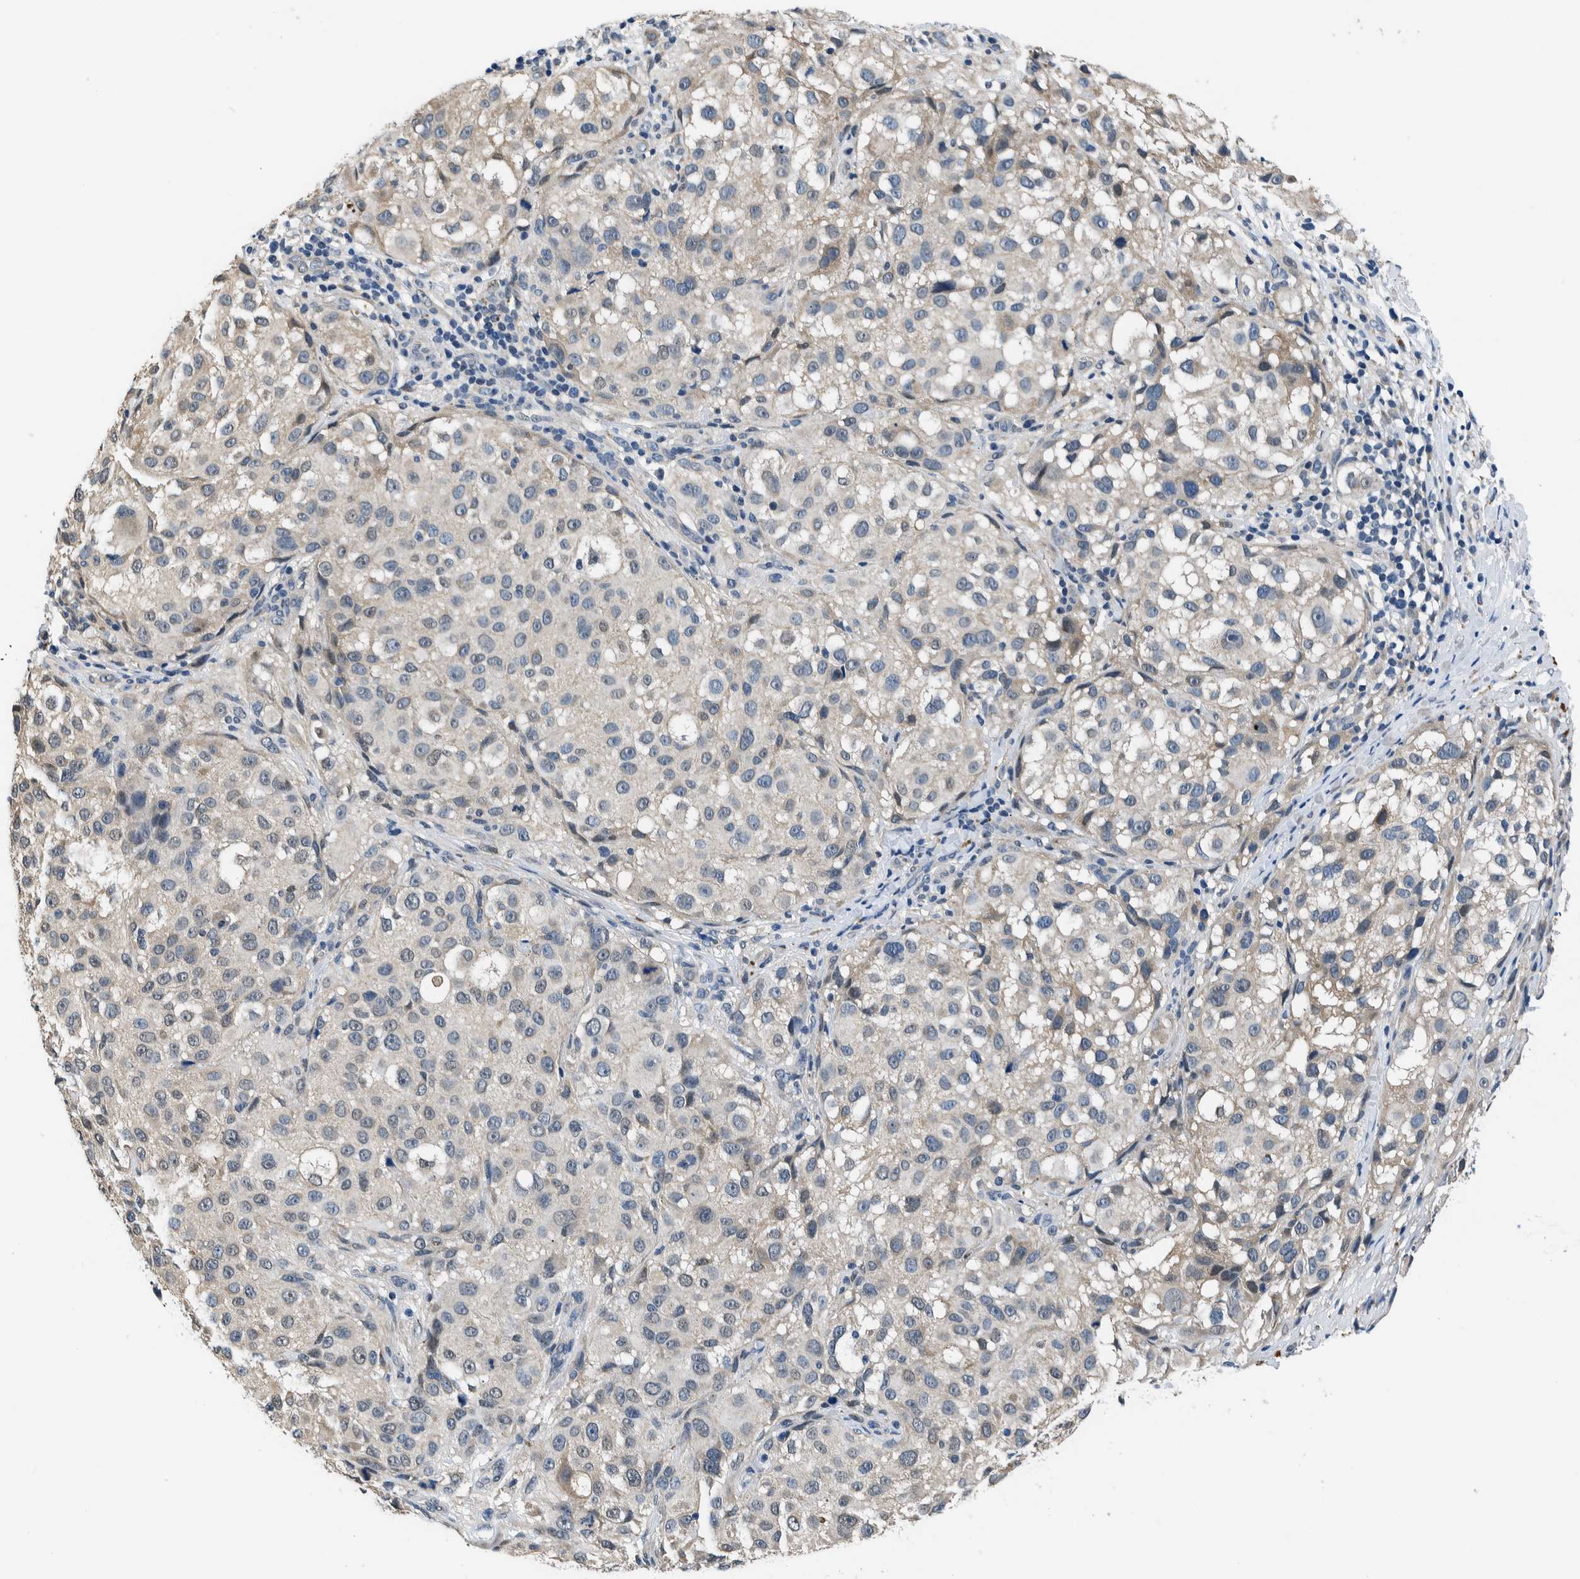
{"staining": {"intensity": "weak", "quantity": "<25%", "location": "cytoplasmic/membranous"}, "tissue": "melanoma", "cell_type": "Tumor cells", "image_type": "cancer", "snomed": [{"axis": "morphology", "description": "Necrosis, NOS"}, {"axis": "morphology", "description": "Malignant melanoma, NOS"}, {"axis": "topography", "description": "Skin"}], "caption": "IHC of human melanoma exhibits no expression in tumor cells.", "gene": "NIBAN2", "patient": {"sex": "female", "age": 87}}